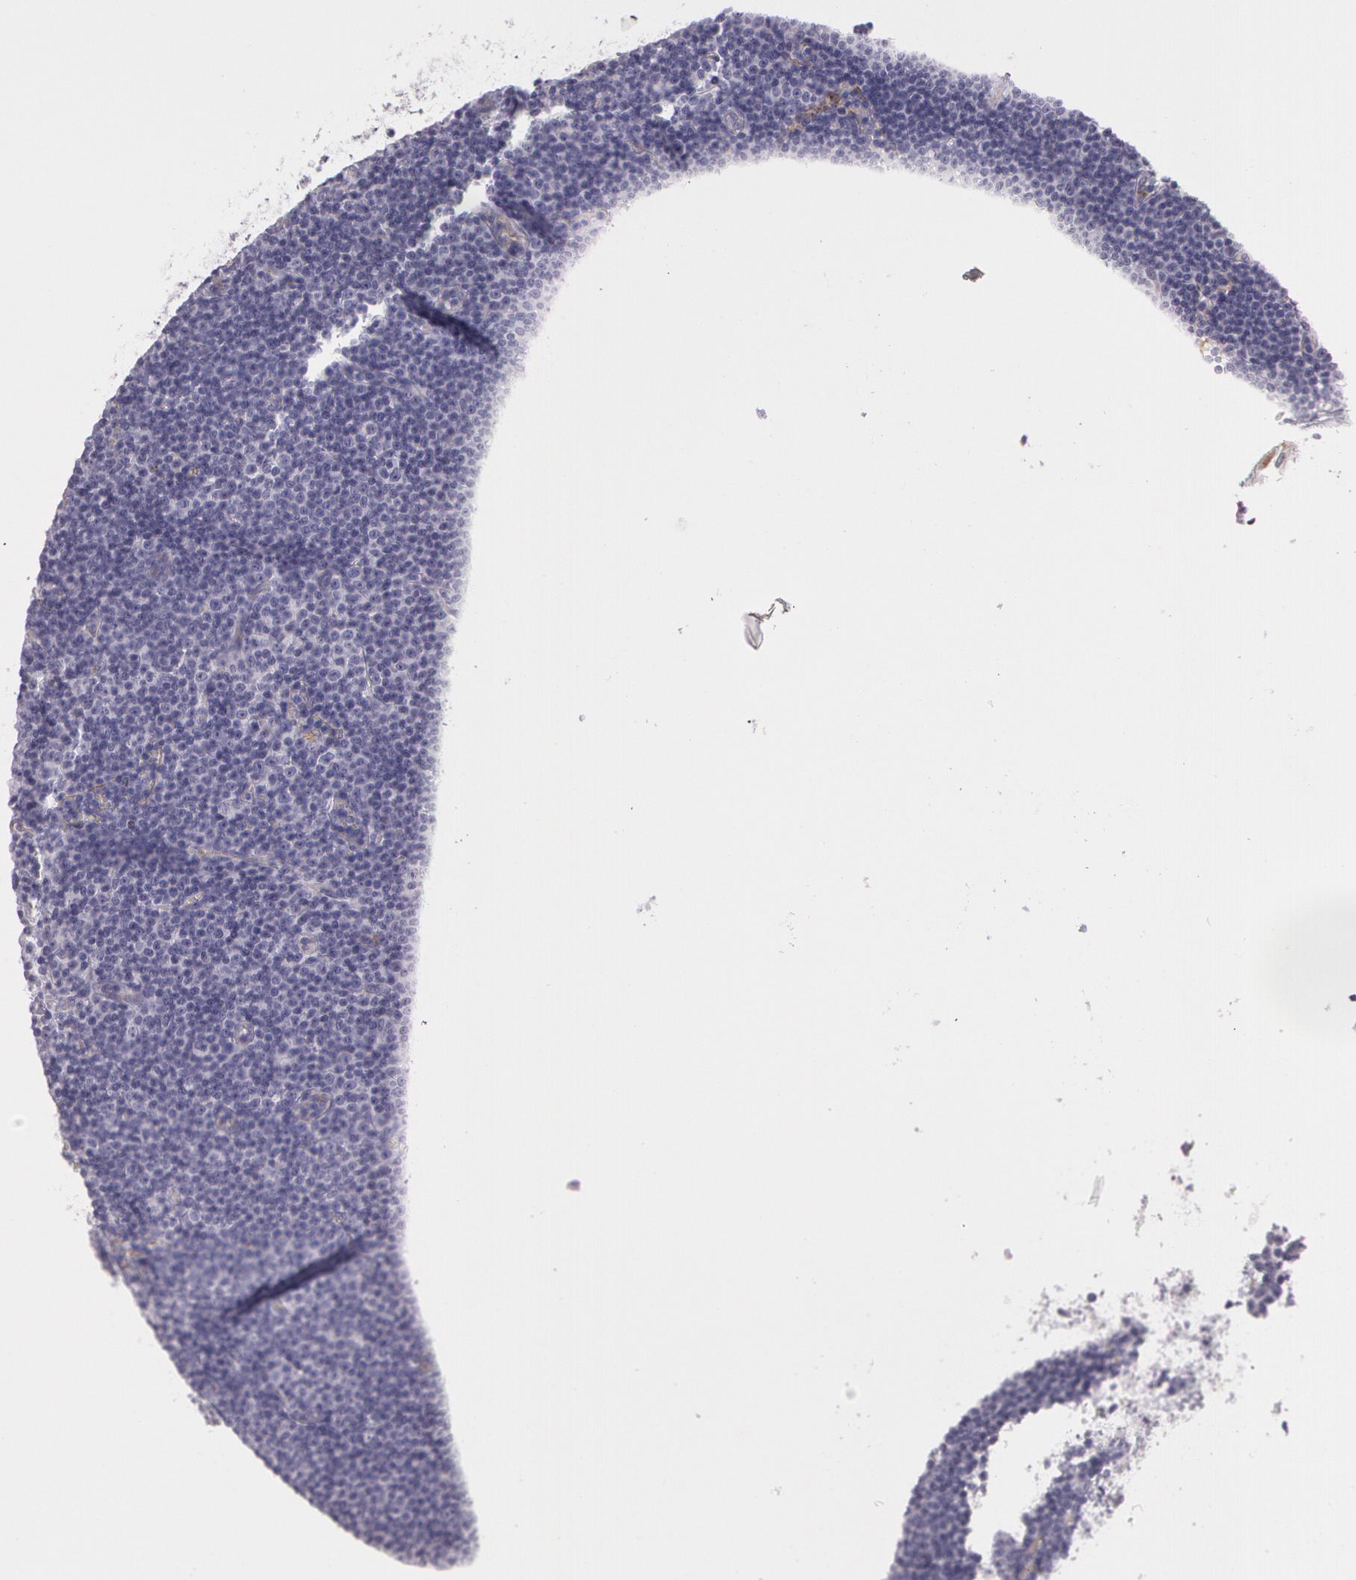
{"staining": {"intensity": "negative", "quantity": "none", "location": "none"}, "tissue": "lymphoma", "cell_type": "Tumor cells", "image_type": "cancer", "snomed": [{"axis": "morphology", "description": "Malignant lymphoma, non-Hodgkin's type, Low grade"}, {"axis": "topography", "description": "Lymph node"}], "caption": "Human lymphoma stained for a protein using immunohistochemistry shows no positivity in tumor cells.", "gene": "APP", "patient": {"sex": "male", "age": 57}}